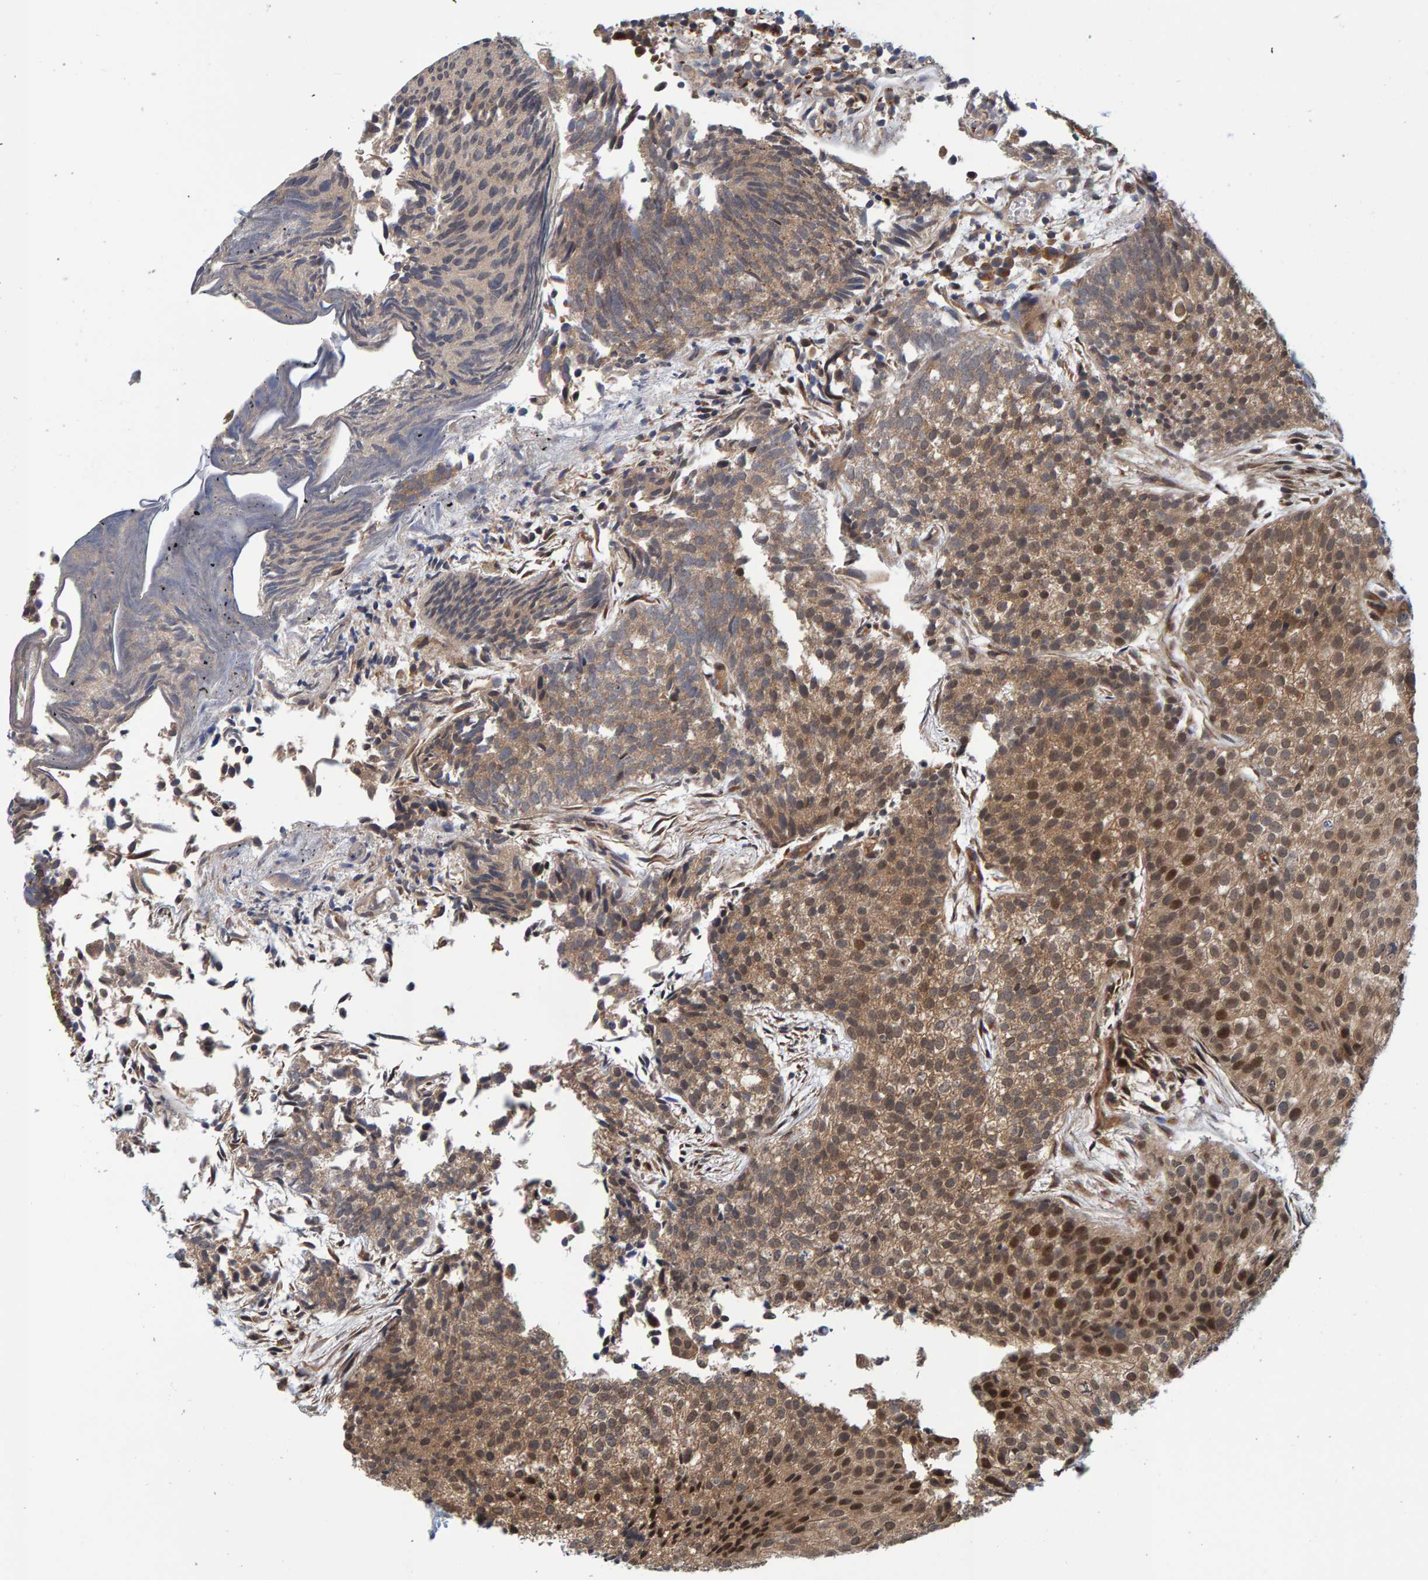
{"staining": {"intensity": "moderate", "quantity": "25%-75%", "location": "cytoplasmic/membranous,nuclear"}, "tissue": "urothelial cancer", "cell_type": "Tumor cells", "image_type": "cancer", "snomed": [{"axis": "morphology", "description": "Urothelial carcinoma, Low grade"}, {"axis": "topography", "description": "Urinary bladder"}], "caption": "Low-grade urothelial carcinoma stained with immunohistochemistry (IHC) exhibits moderate cytoplasmic/membranous and nuclear staining in about 25%-75% of tumor cells.", "gene": "SCRN2", "patient": {"sex": "male", "age": 86}}